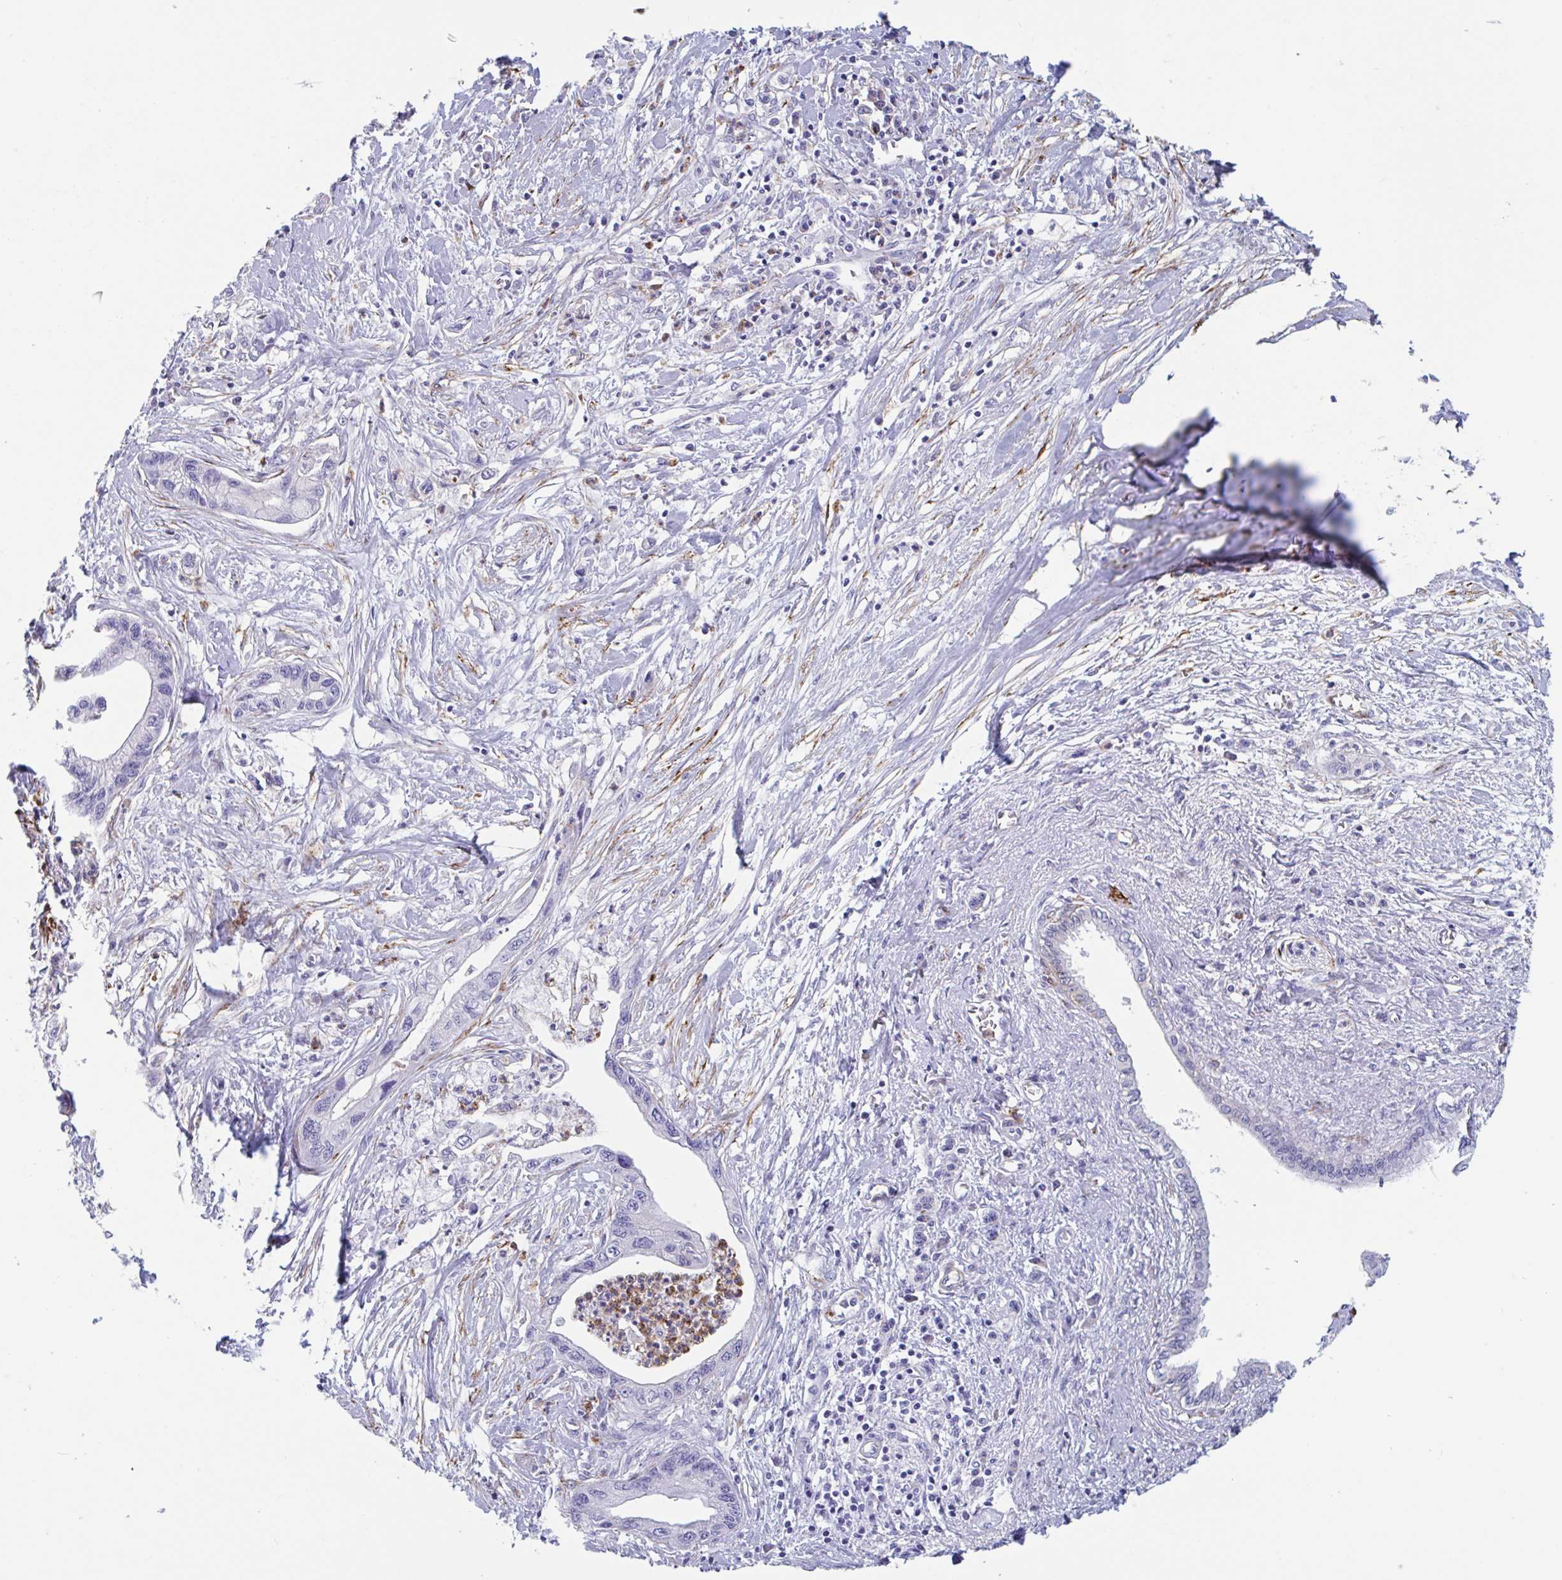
{"staining": {"intensity": "negative", "quantity": "none", "location": "none"}, "tissue": "pancreatic cancer", "cell_type": "Tumor cells", "image_type": "cancer", "snomed": [{"axis": "morphology", "description": "Adenocarcinoma, NOS"}, {"axis": "topography", "description": "Pancreas"}], "caption": "Protein analysis of adenocarcinoma (pancreatic) reveals no significant expression in tumor cells.", "gene": "ZNHIT2", "patient": {"sex": "male", "age": 61}}